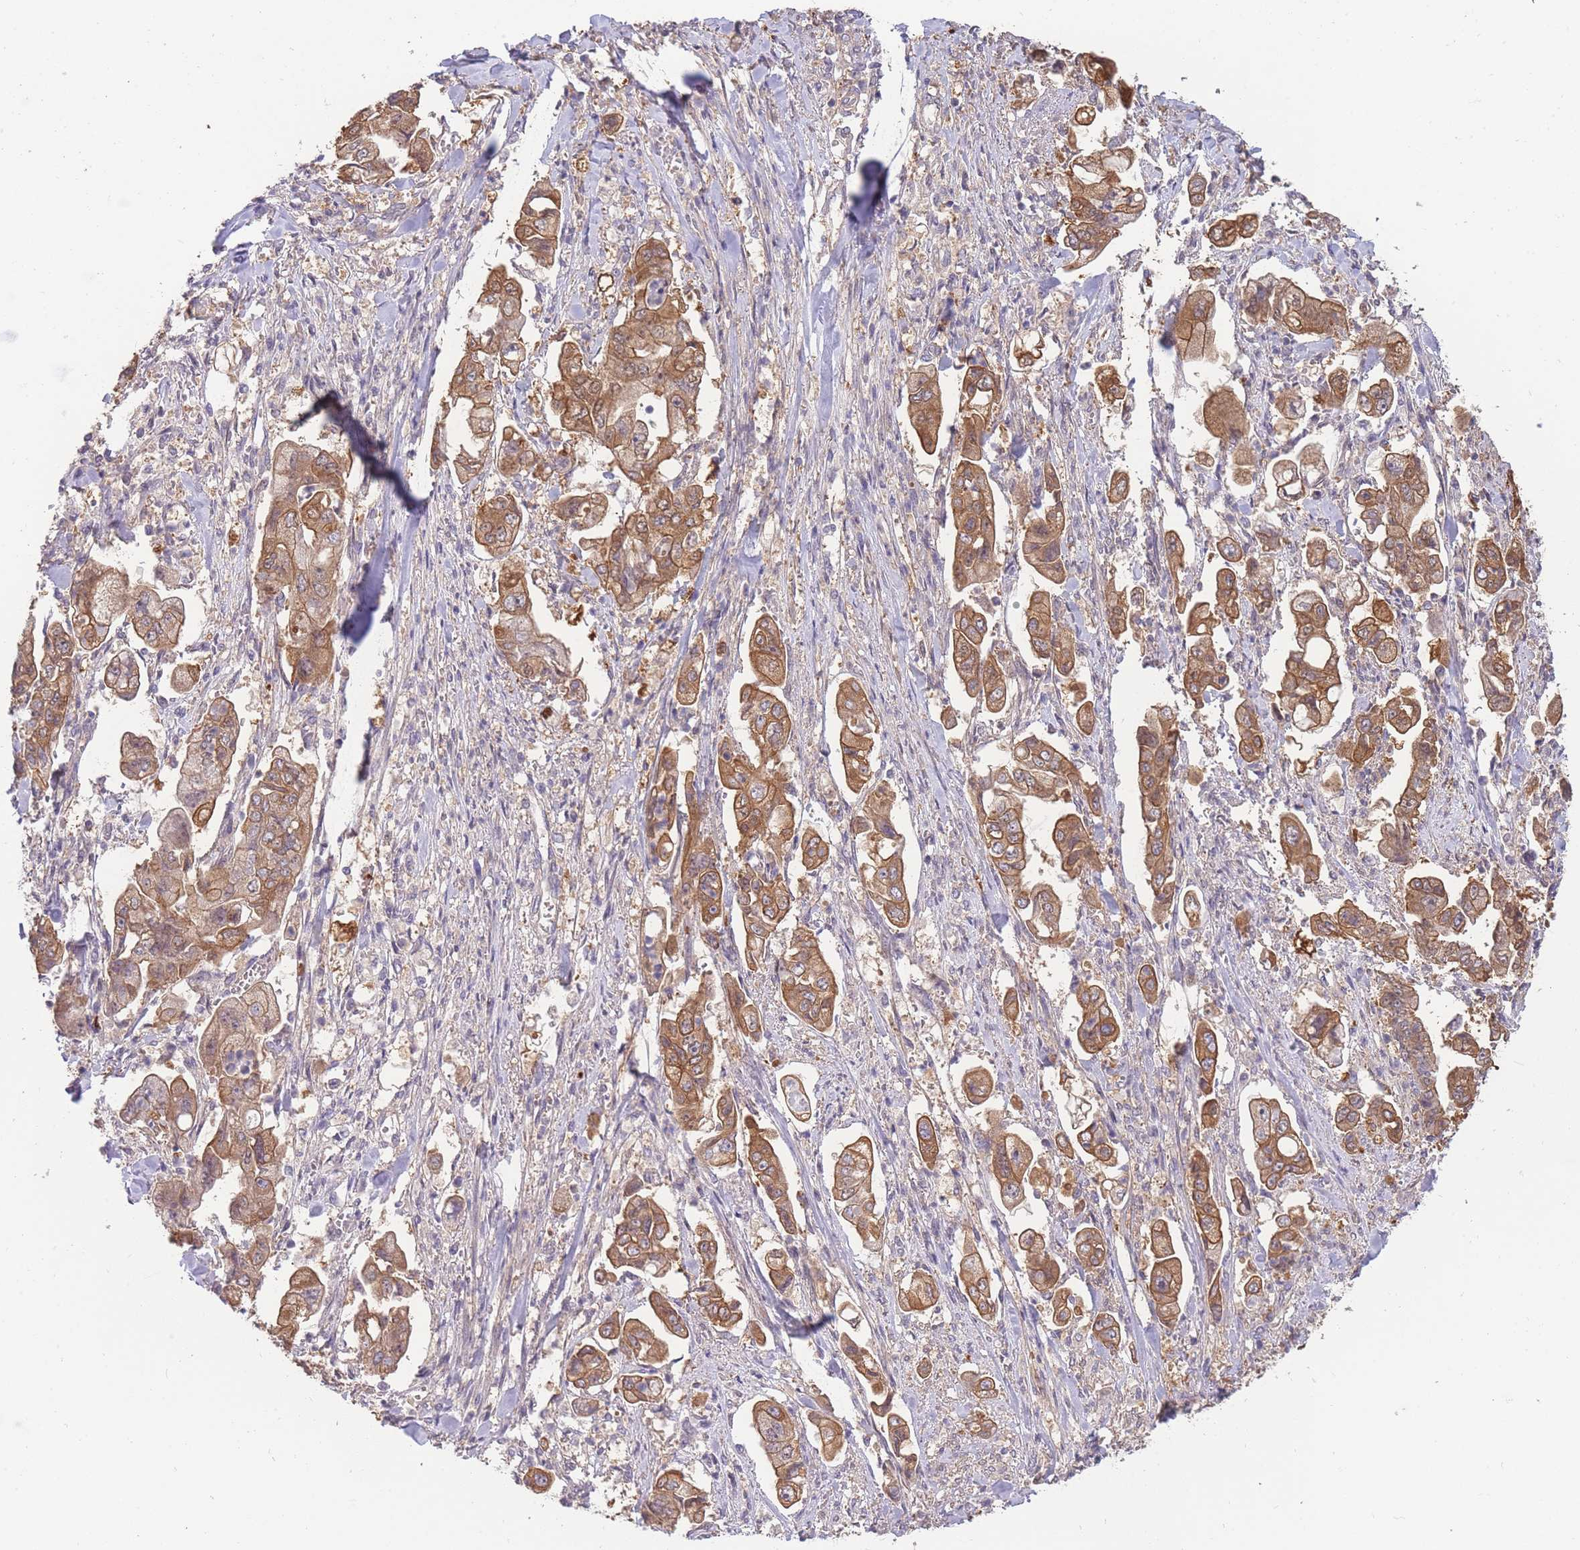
{"staining": {"intensity": "strong", "quantity": ">75%", "location": "cytoplasmic/membranous"}, "tissue": "stomach cancer", "cell_type": "Tumor cells", "image_type": "cancer", "snomed": [{"axis": "morphology", "description": "Adenocarcinoma, NOS"}, {"axis": "topography", "description": "Stomach"}], "caption": "Human adenocarcinoma (stomach) stained with a protein marker demonstrates strong staining in tumor cells.", "gene": "SMC6", "patient": {"sex": "male", "age": 62}}